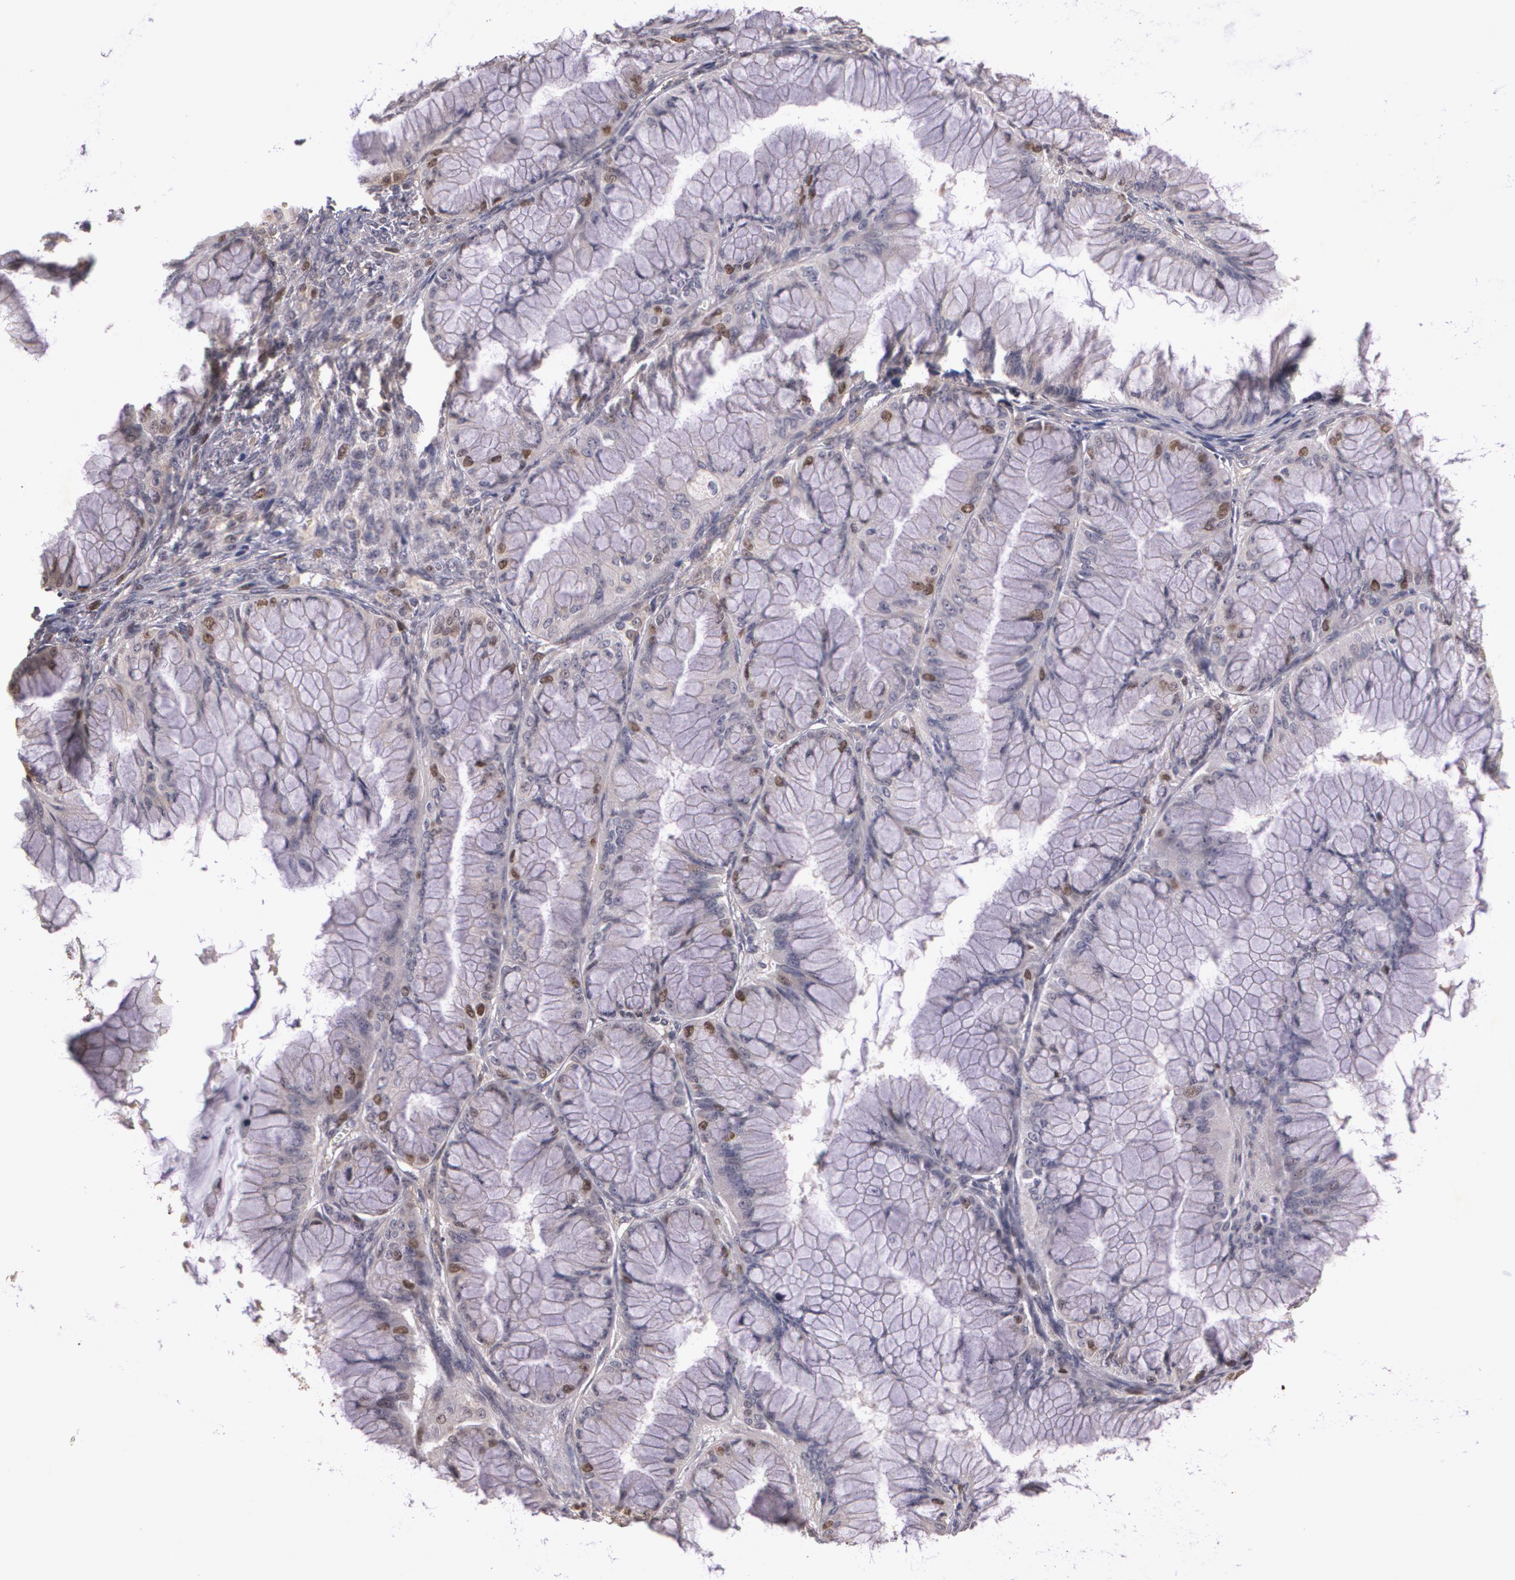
{"staining": {"intensity": "moderate", "quantity": "<25%", "location": "nuclear"}, "tissue": "ovarian cancer", "cell_type": "Tumor cells", "image_type": "cancer", "snomed": [{"axis": "morphology", "description": "Cystadenocarcinoma, mucinous, NOS"}, {"axis": "topography", "description": "Ovary"}], "caption": "A brown stain labels moderate nuclear positivity of a protein in ovarian cancer (mucinous cystadenocarcinoma) tumor cells.", "gene": "BRCA1", "patient": {"sex": "female", "age": 63}}